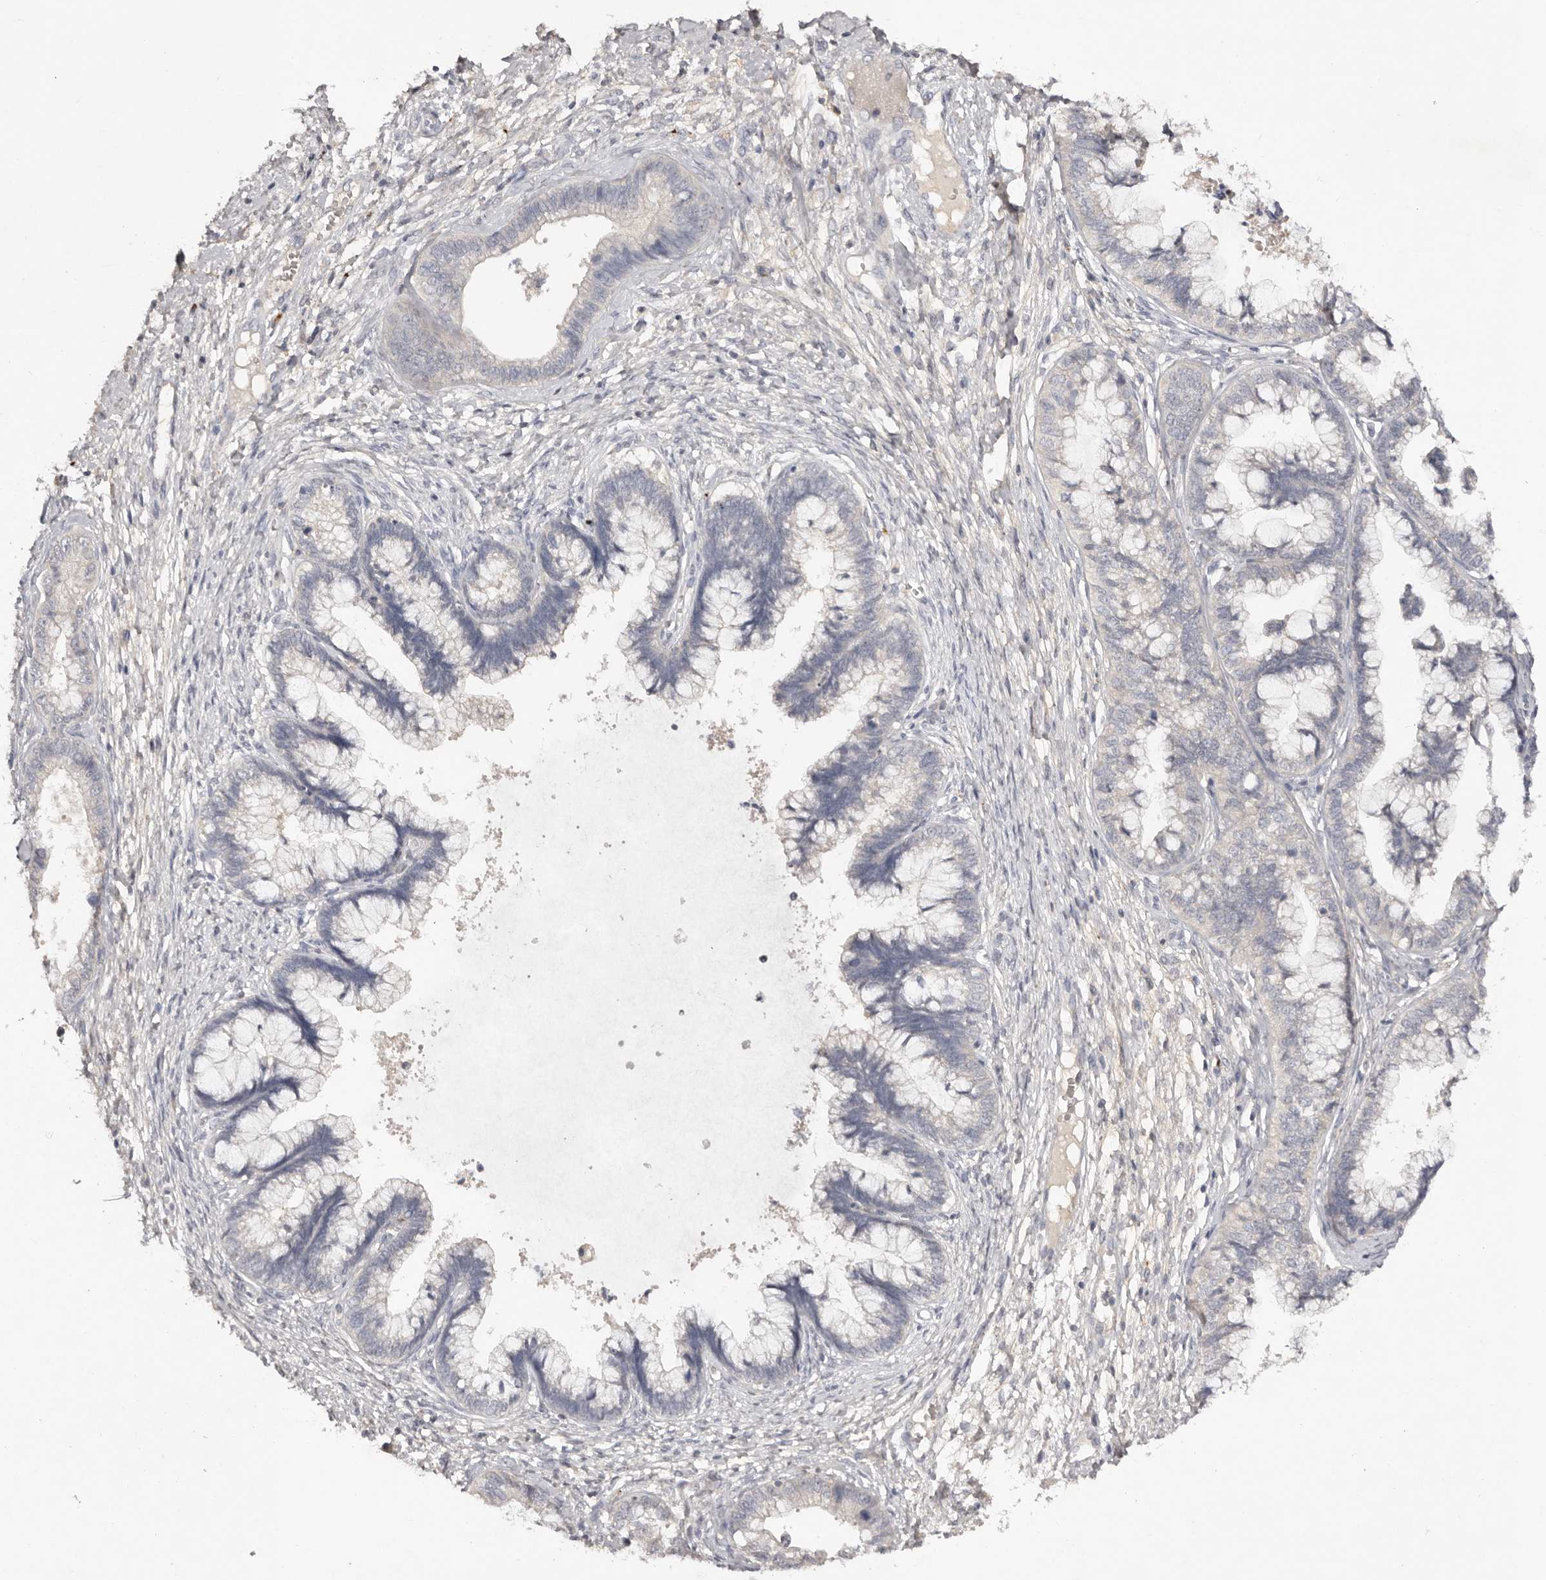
{"staining": {"intensity": "negative", "quantity": "none", "location": "none"}, "tissue": "cervical cancer", "cell_type": "Tumor cells", "image_type": "cancer", "snomed": [{"axis": "morphology", "description": "Adenocarcinoma, NOS"}, {"axis": "topography", "description": "Cervix"}], "caption": "There is no significant expression in tumor cells of adenocarcinoma (cervical). (Brightfield microscopy of DAB (3,3'-diaminobenzidine) immunohistochemistry at high magnification).", "gene": "SCUBE2", "patient": {"sex": "female", "age": 44}}